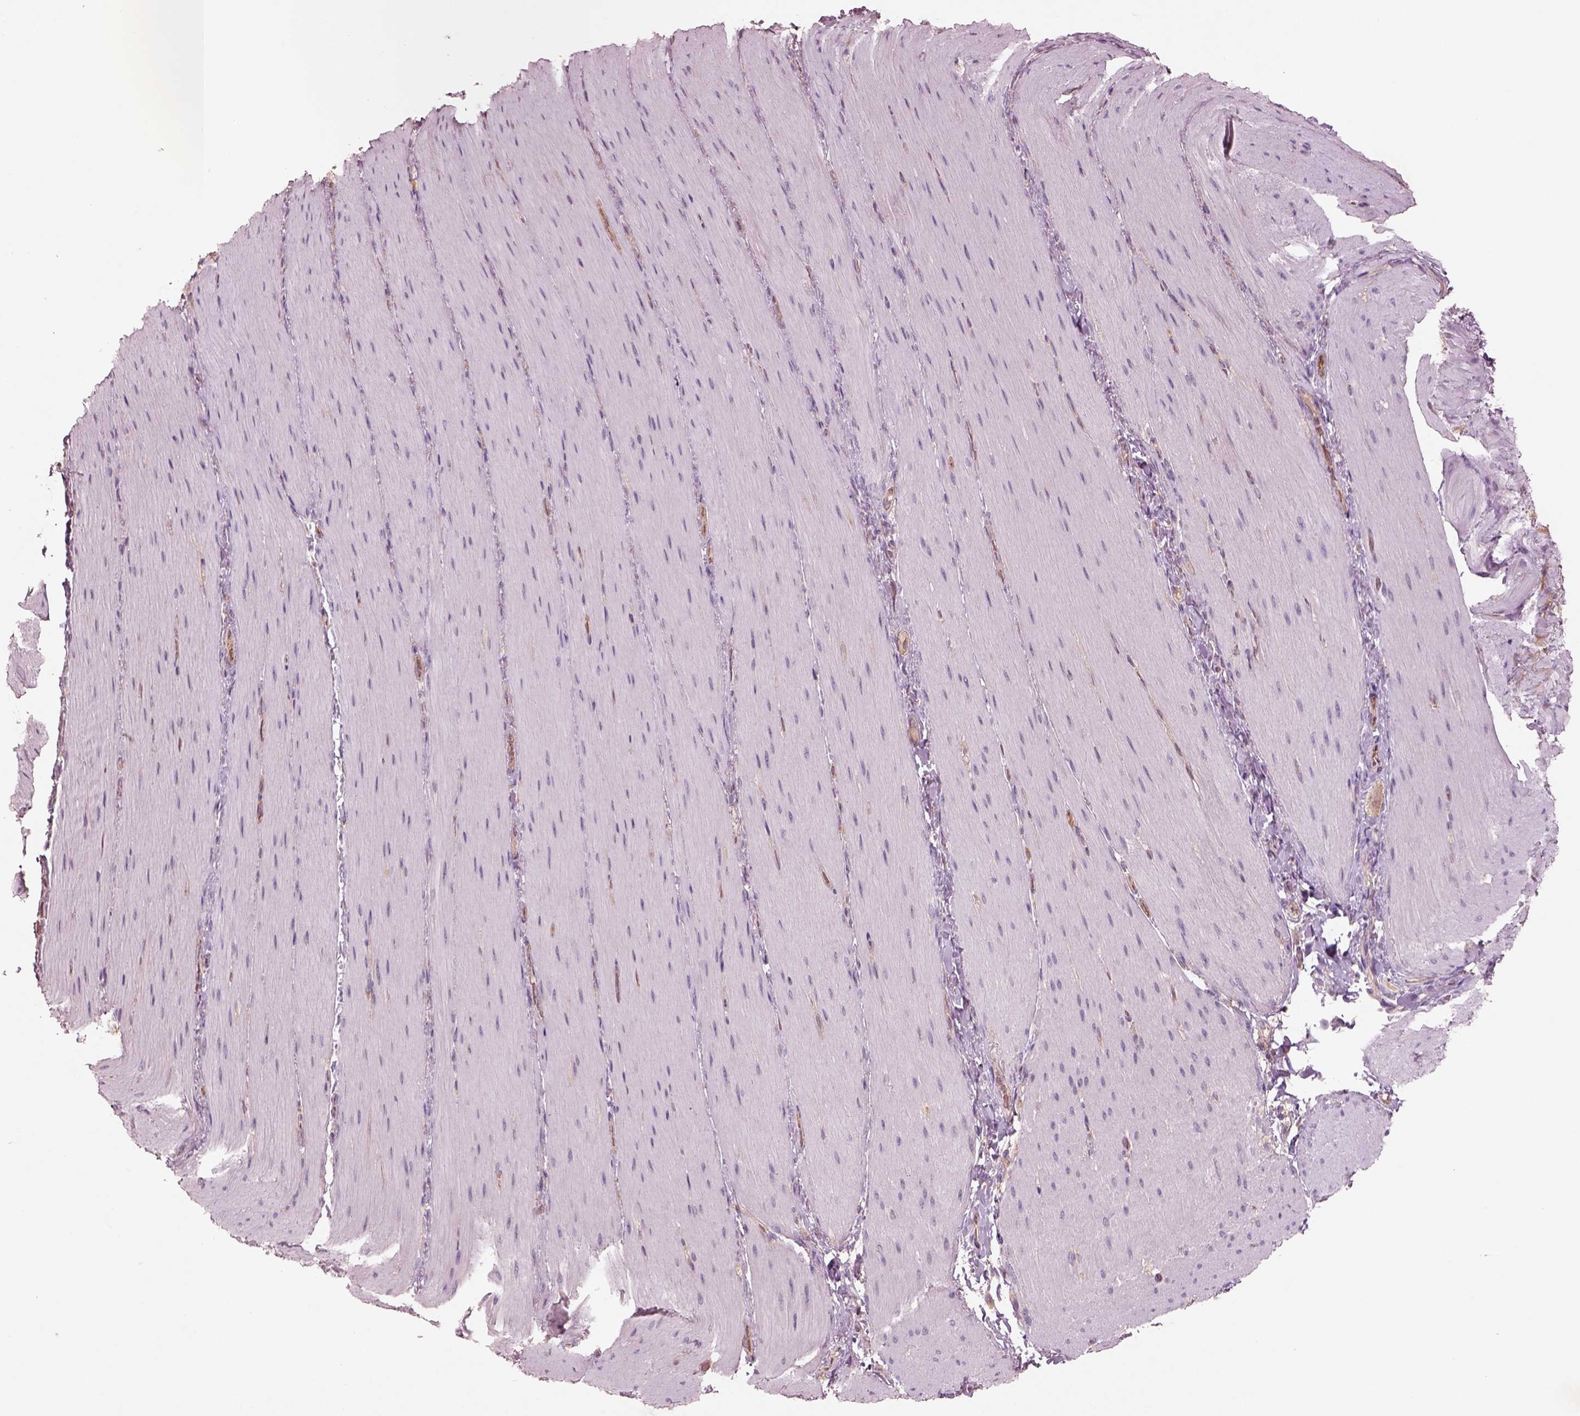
{"staining": {"intensity": "negative", "quantity": "none", "location": "none"}, "tissue": "smooth muscle", "cell_type": "Smooth muscle cells", "image_type": "normal", "snomed": [{"axis": "morphology", "description": "Normal tissue, NOS"}, {"axis": "topography", "description": "Smooth muscle"}, {"axis": "topography", "description": "Colon"}], "caption": "This is a photomicrograph of immunohistochemistry (IHC) staining of benign smooth muscle, which shows no expression in smooth muscle cells. (DAB (3,3'-diaminobenzidine) immunohistochemistry visualized using brightfield microscopy, high magnification).", "gene": "DUOXA2", "patient": {"sex": "male", "age": 73}}